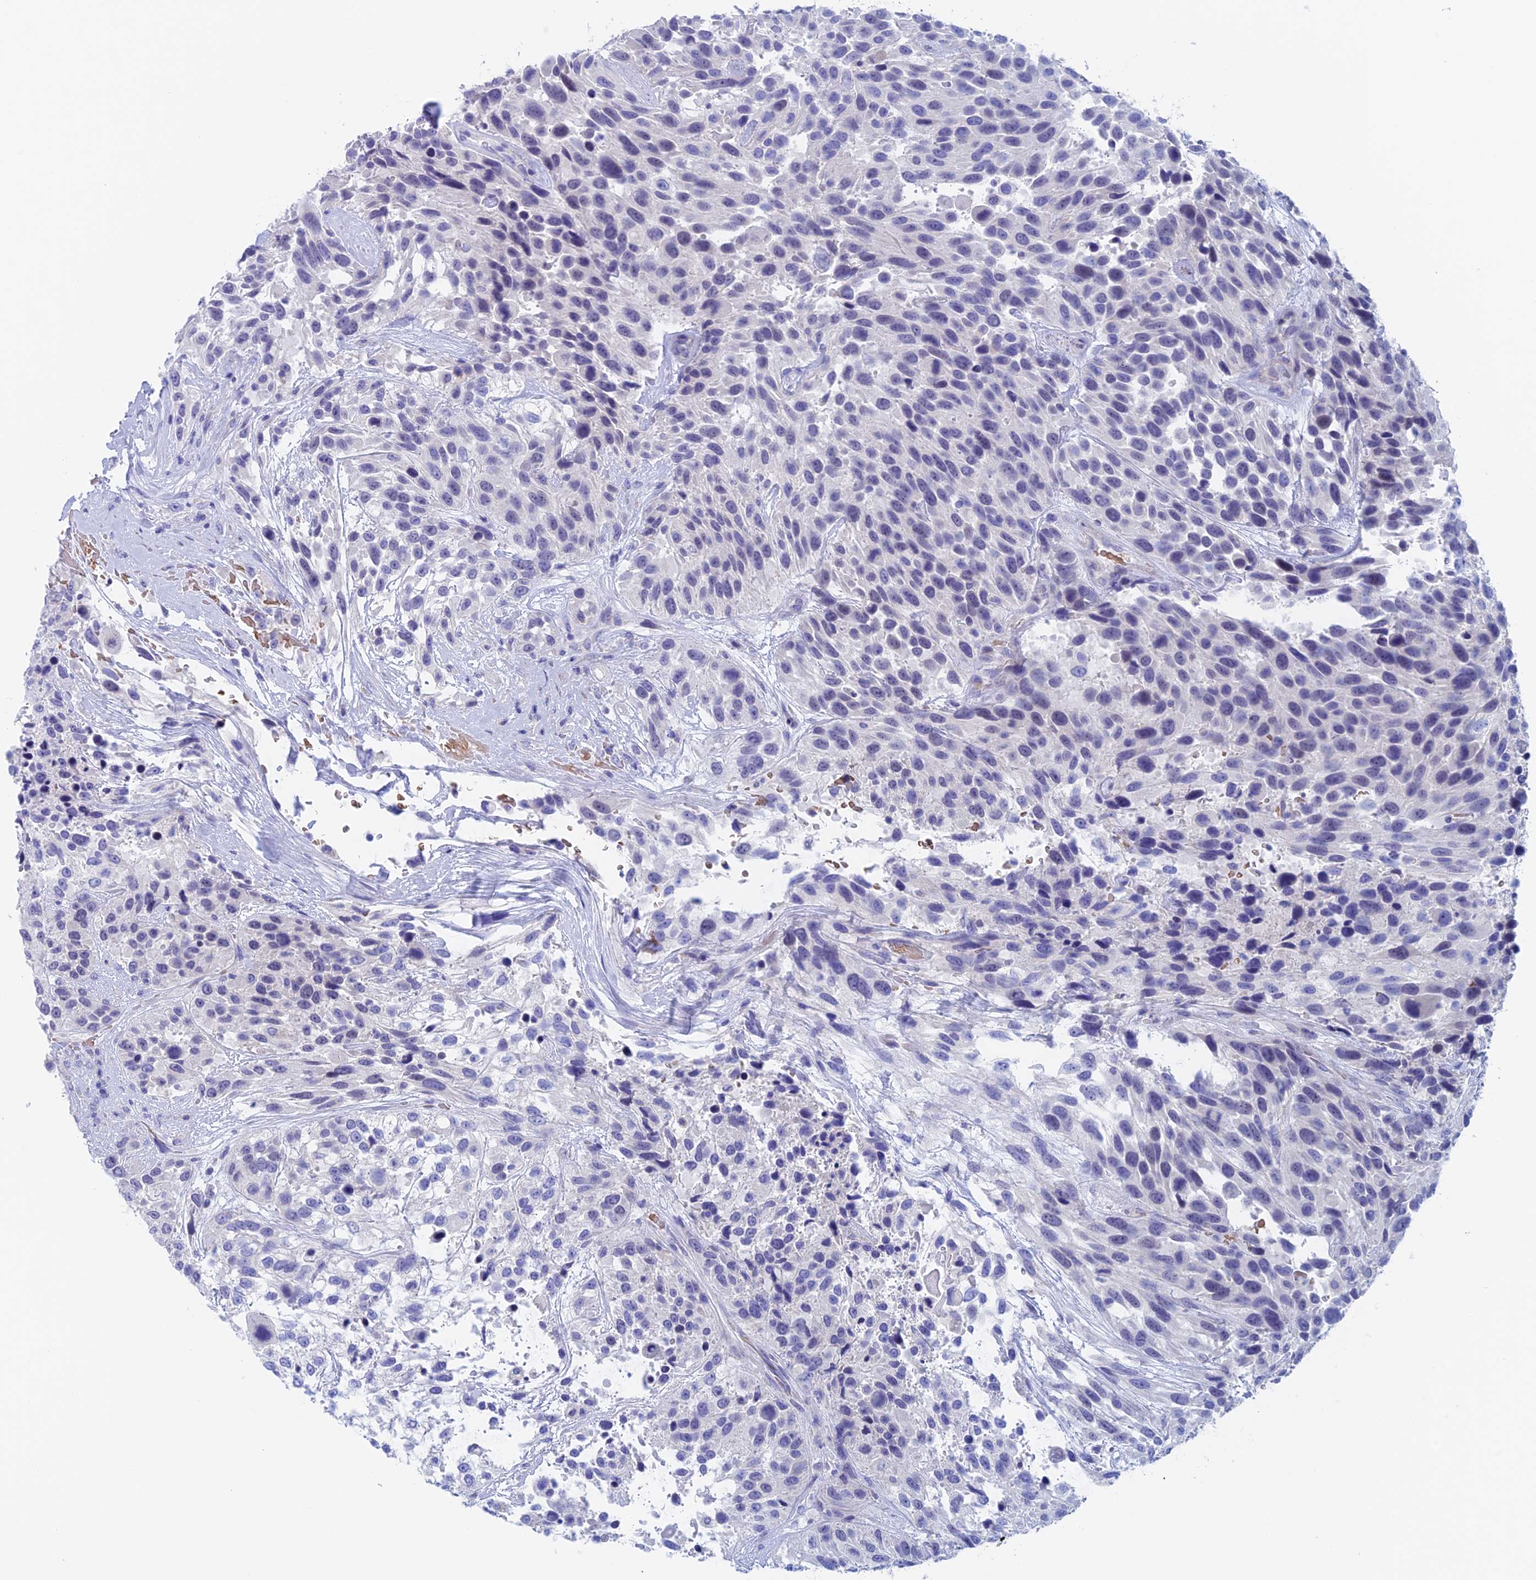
{"staining": {"intensity": "negative", "quantity": "none", "location": "none"}, "tissue": "urothelial cancer", "cell_type": "Tumor cells", "image_type": "cancer", "snomed": [{"axis": "morphology", "description": "Urothelial carcinoma, High grade"}, {"axis": "topography", "description": "Urinary bladder"}], "caption": "A micrograph of urothelial carcinoma (high-grade) stained for a protein reveals no brown staining in tumor cells.", "gene": "PSMC3IP", "patient": {"sex": "female", "age": 70}}